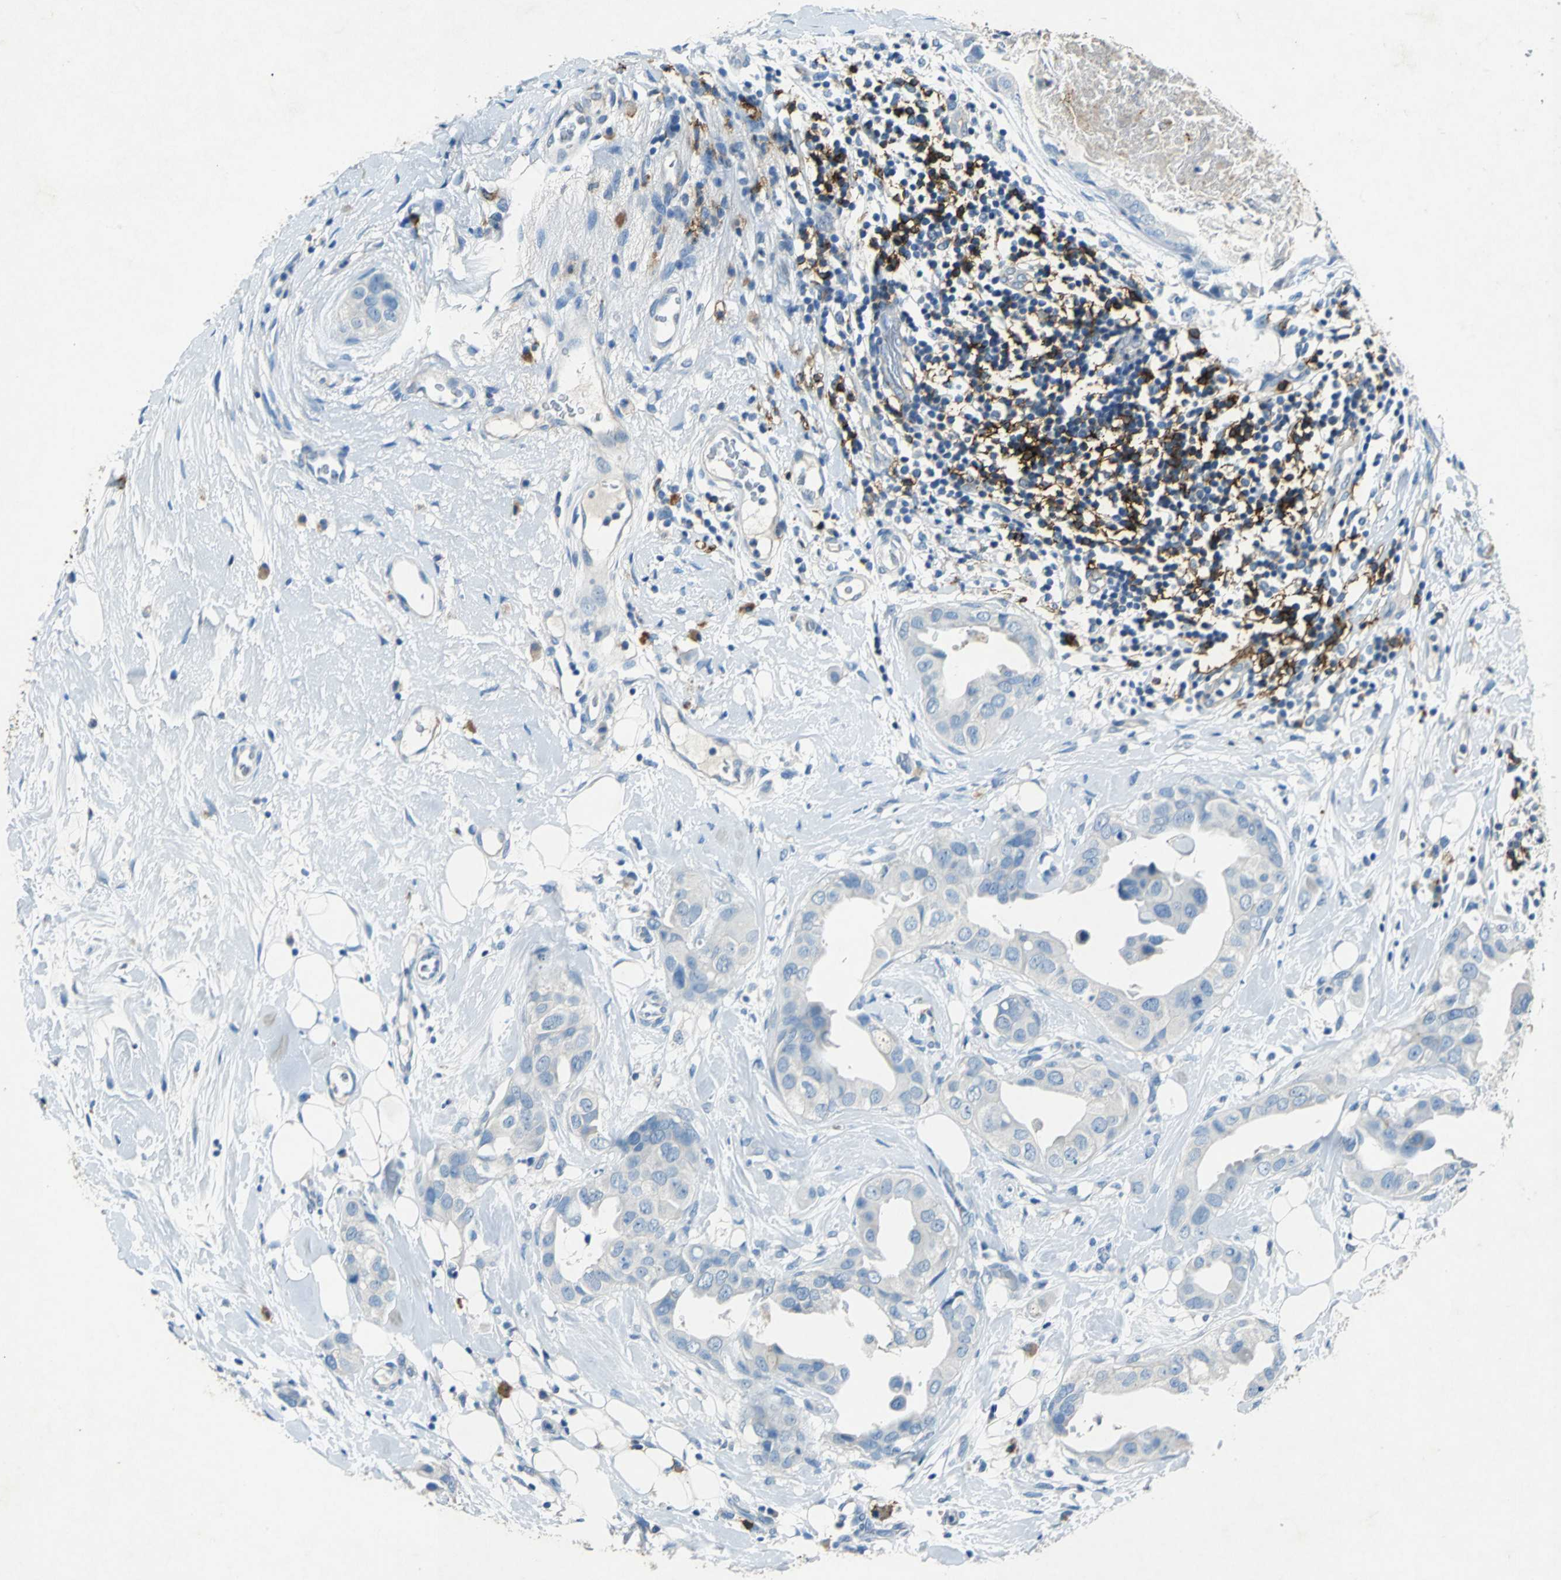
{"staining": {"intensity": "negative", "quantity": "none", "location": "none"}, "tissue": "breast cancer", "cell_type": "Tumor cells", "image_type": "cancer", "snomed": [{"axis": "morphology", "description": "Duct carcinoma"}, {"axis": "topography", "description": "Breast"}], "caption": "Immunohistochemistry photomicrograph of neoplastic tissue: breast cancer stained with DAB shows no significant protein staining in tumor cells. (Stains: DAB (3,3'-diaminobenzidine) IHC with hematoxylin counter stain, Microscopy: brightfield microscopy at high magnification).", "gene": "RPS13", "patient": {"sex": "female", "age": 40}}